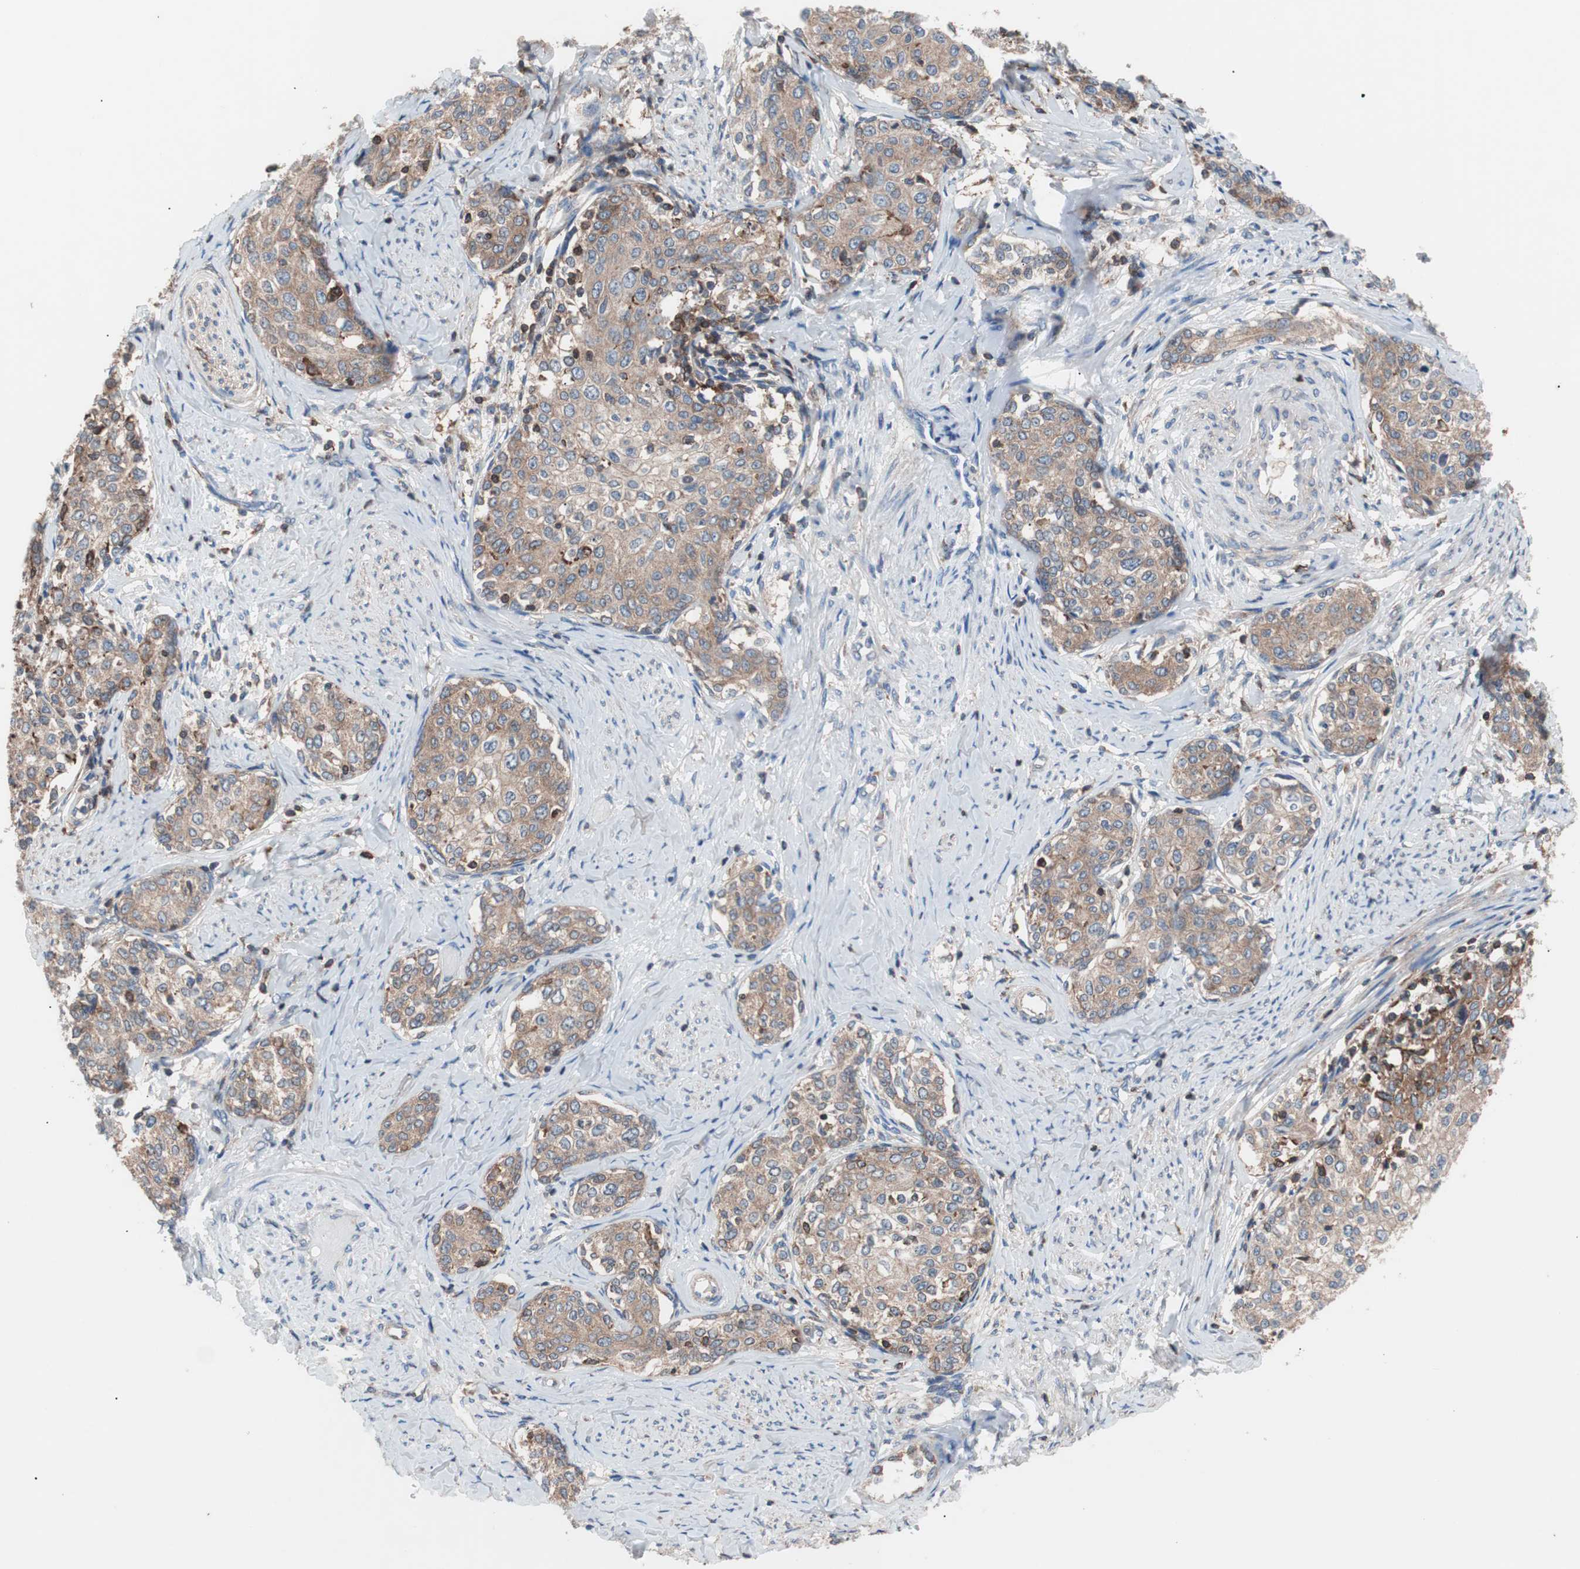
{"staining": {"intensity": "moderate", "quantity": ">75%", "location": "cytoplasmic/membranous"}, "tissue": "cervical cancer", "cell_type": "Tumor cells", "image_type": "cancer", "snomed": [{"axis": "morphology", "description": "Squamous cell carcinoma, NOS"}, {"axis": "morphology", "description": "Adenocarcinoma, NOS"}, {"axis": "topography", "description": "Cervix"}], "caption": "IHC (DAB) staining of human cervical adenocarcinoma shows moderate cytoplasmic/membranous protein staining in about >75% of tumor cells. (DAB (3,3'-diaminobenzidine) = brown stain, brightfield microscopy at high magnification).", "gene": "PIK3R1", "patient": {"sex": "female", "age": 52}}